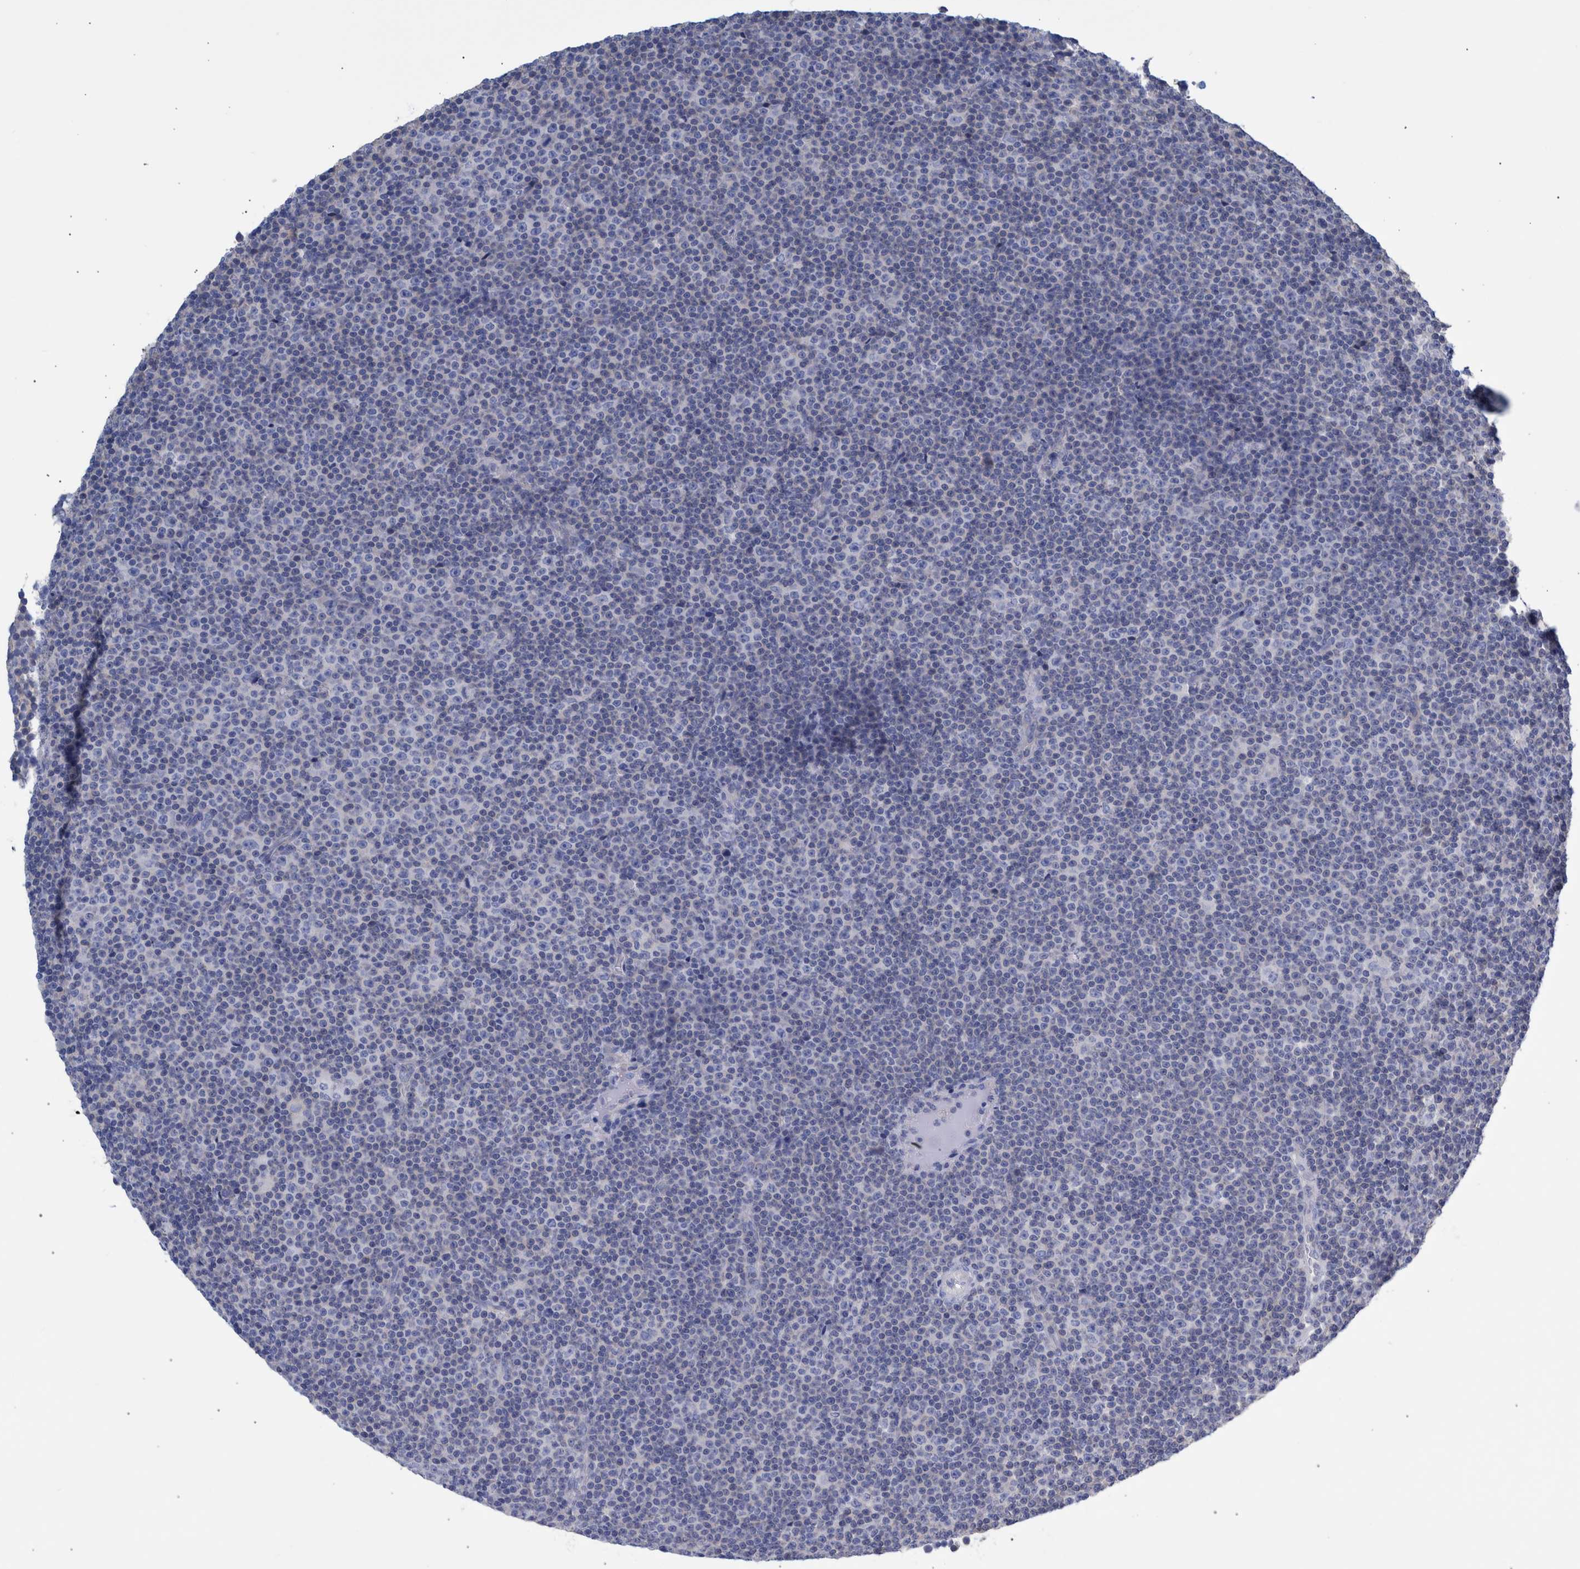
{"staining": {"intensity": "negative", "quantity": "none", "location": "none"}, "tissue": "lymphoma", "cell_type": "Tumor cells", "image_type": "cancer", "snomed": [{"axis": "morphology", "description": "Malignant lymphoma, non-Hodgkin's type, Low grade"}, {"axis": "topography", "description": "Lymph node"}], "caption": "There is no significant staining in tumor cells of lymphoma. (Immunohistochemistry, brightfield microscopy, high magnification).", "gene": "PPP3CC", "patient": {"sex": "female", "age": 67}}